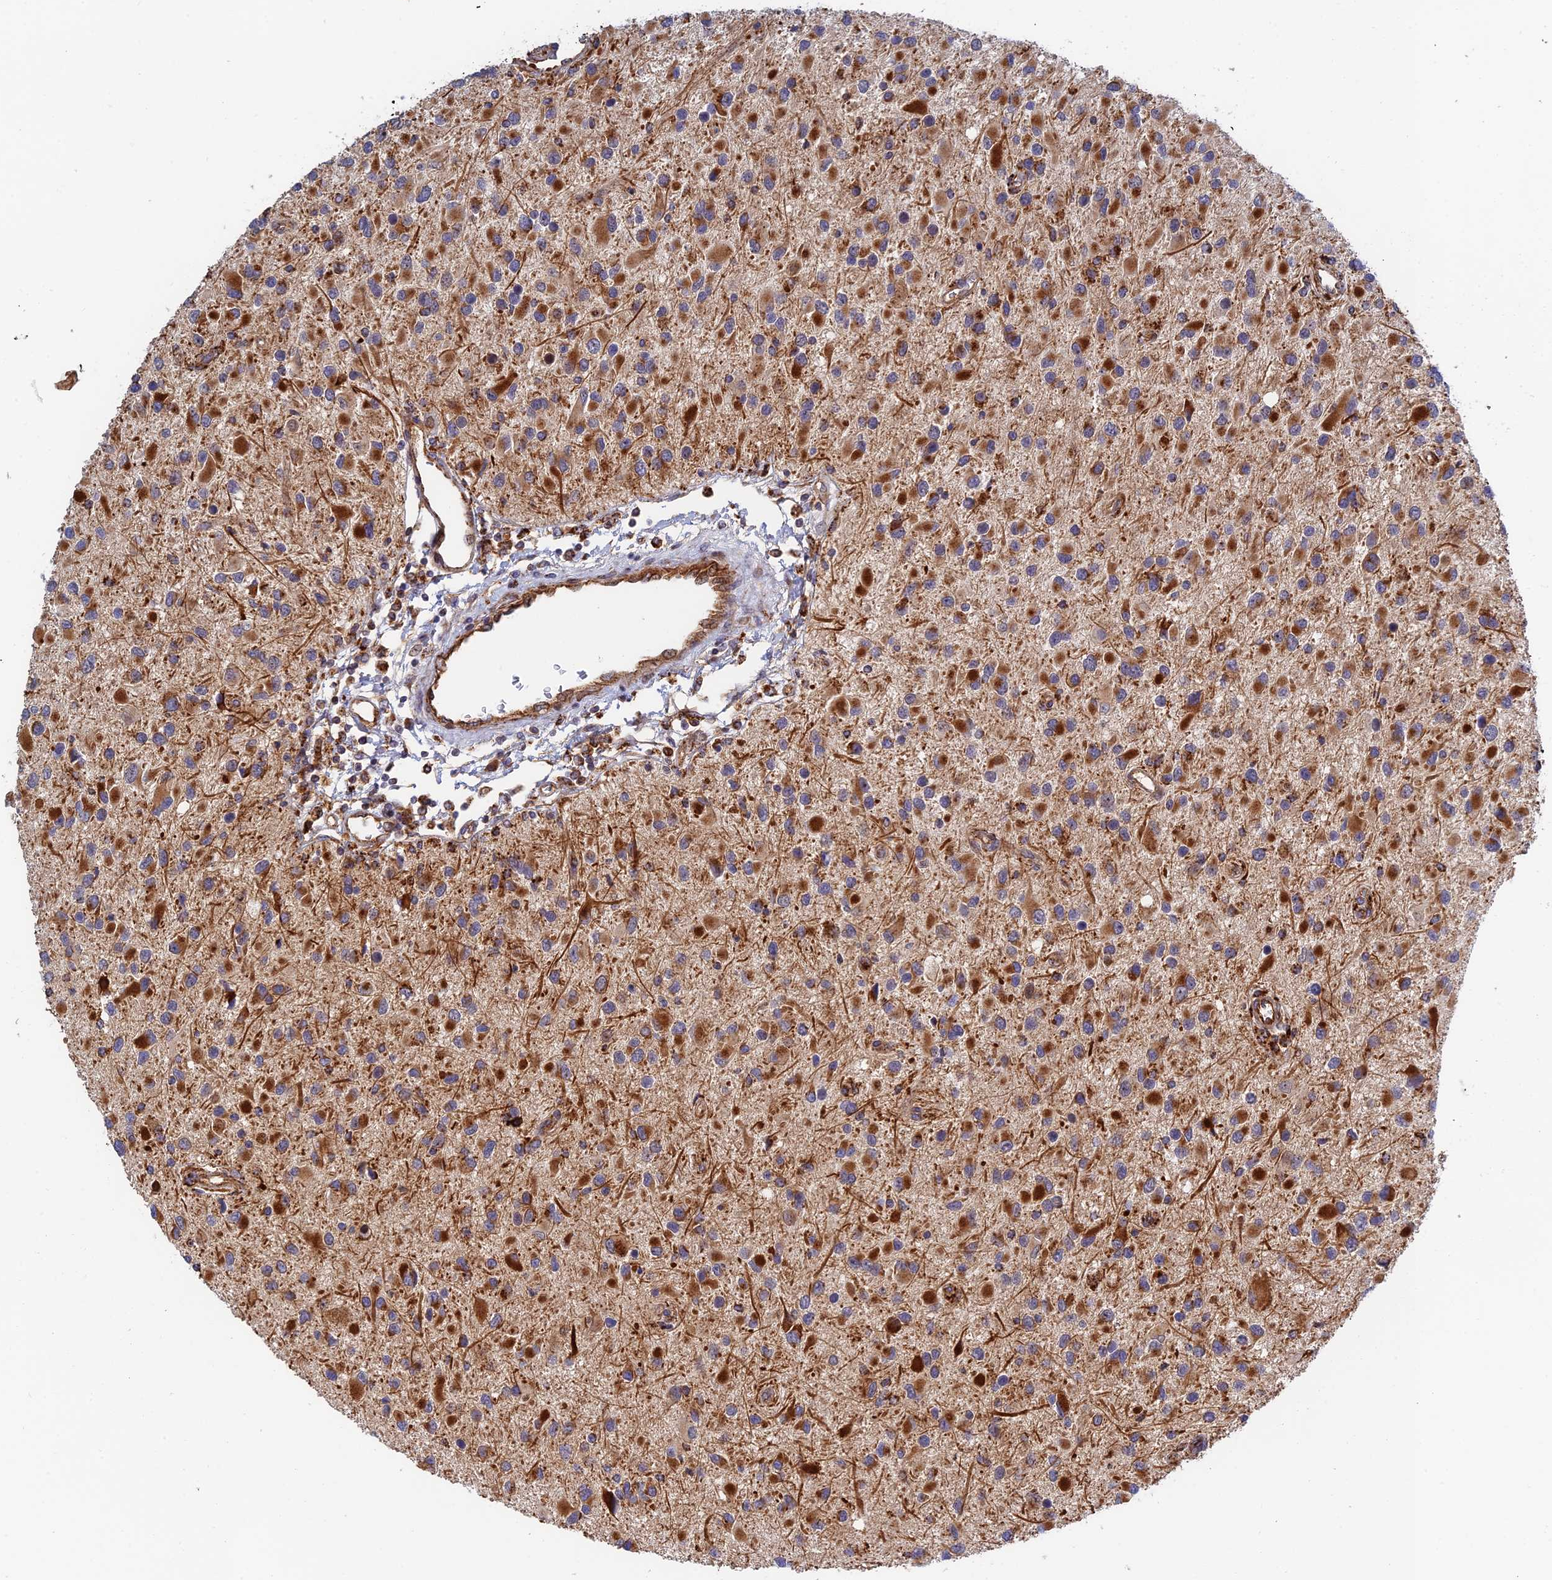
{"staining": {"intensity": "moderate", "quantity": ">75%", "location": "cytoplasmic/membranous"}, "tissue": "glioma", "cell_type": "Tumor cells", "image_type": "cancer", "snomed": [{"axis": "morphology", "description": "Glioma, malignant, High grade"}, {"axis": "topography", "description": "Brain"}], "caption": "Malignant glioma (high-grade) stained with a protein marker demonstrates moderate staining in tumor cells.", "gene": "PPP2R3C", "patient": {"sex": "male", "age": 53}}